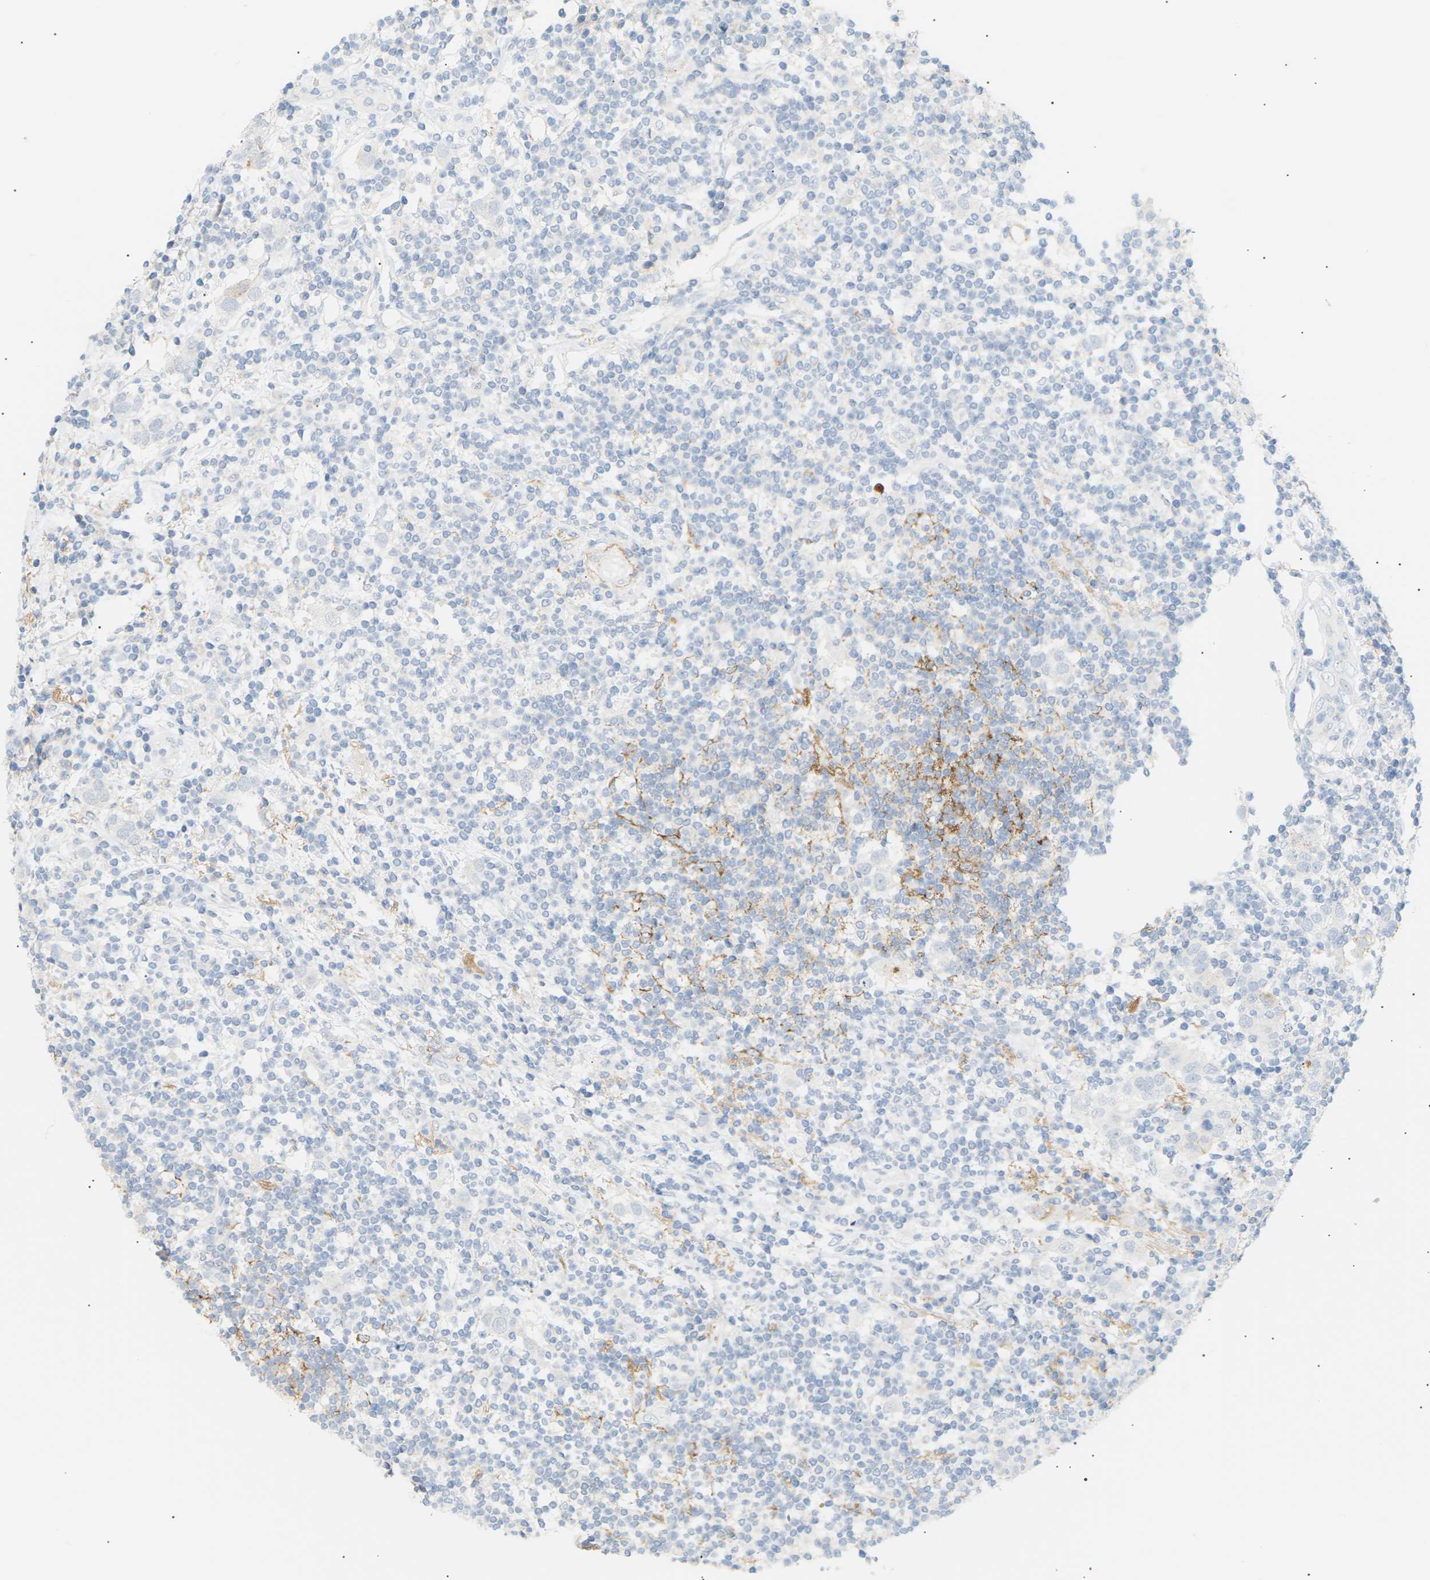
{"staining": {"intensity": "negative", "quantity": "none", "location": "none"}, "tissue": "breast cancer", "cell_type": "Tumor cells", "image_type": "cancer", "snomed": [{"axis": "morphology", "description": "Duct carcinoma"}, {"axis": "topography", "description": "Breast"}], "caption": "A histopathology image of invasive ductal carcinoma (breast) stained for a protein reveals no brown staining in tumor cells.", "gene": "CLU", "patient": {"sex": "female", "age": 50}}